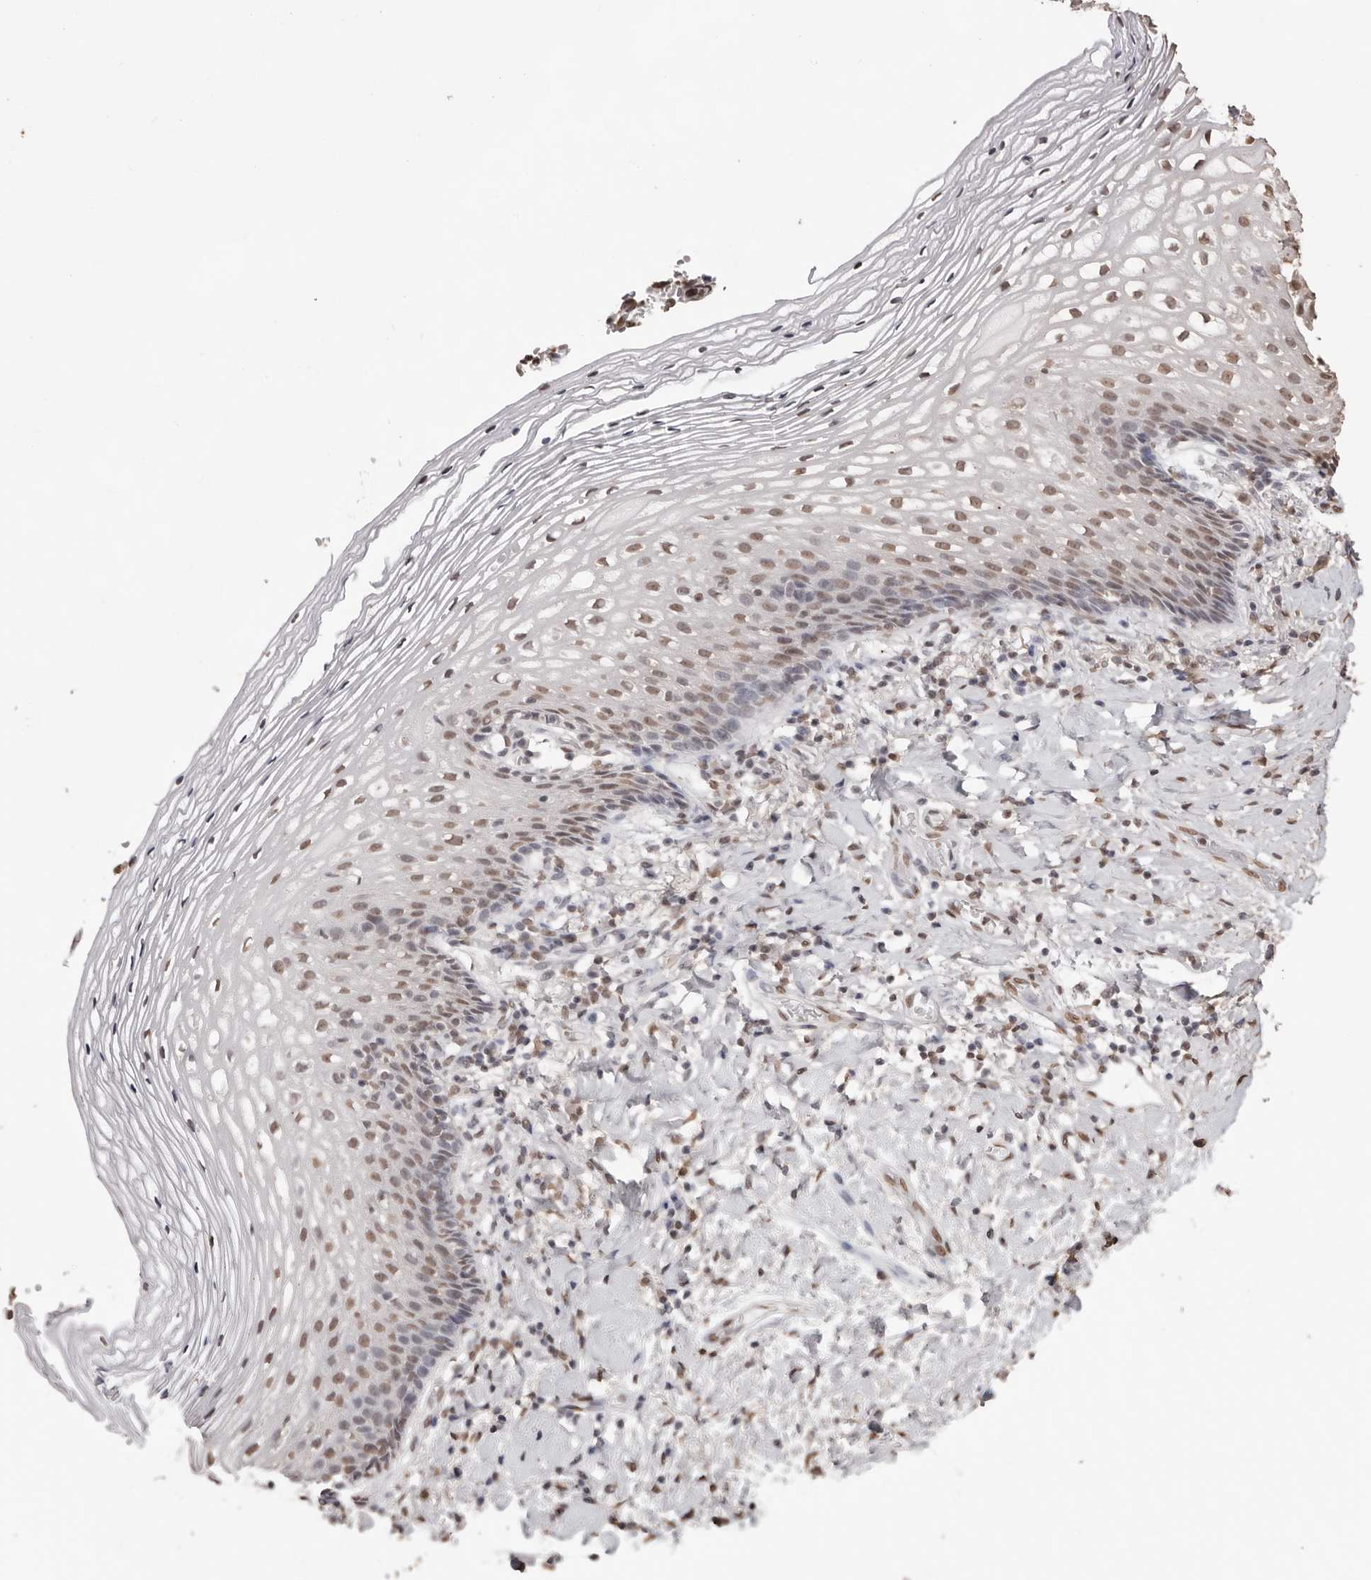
{"staining": {"intensity": "weak", "quantity": ">75%", "location": "nuclear"}, "tissue": "vagina", "cell_type": "Squamous epithelial cells", "image_type": "normal", "snomed": [{"axis": "morphology", "description": "Normal tissue, NOS"}, {"axis": "topography", "description": "Vagina"}], "caption": "This micrograph reveals normal vagina stained with immunohistochemistry (IHC) to label a protein in brown. The nuclear of squamous epithelial cells show weak positivity for the protein. Nuclei are counter-stained blue.", "gene": "OLIG3", "patient": {"sex": "female", "age": 60}}